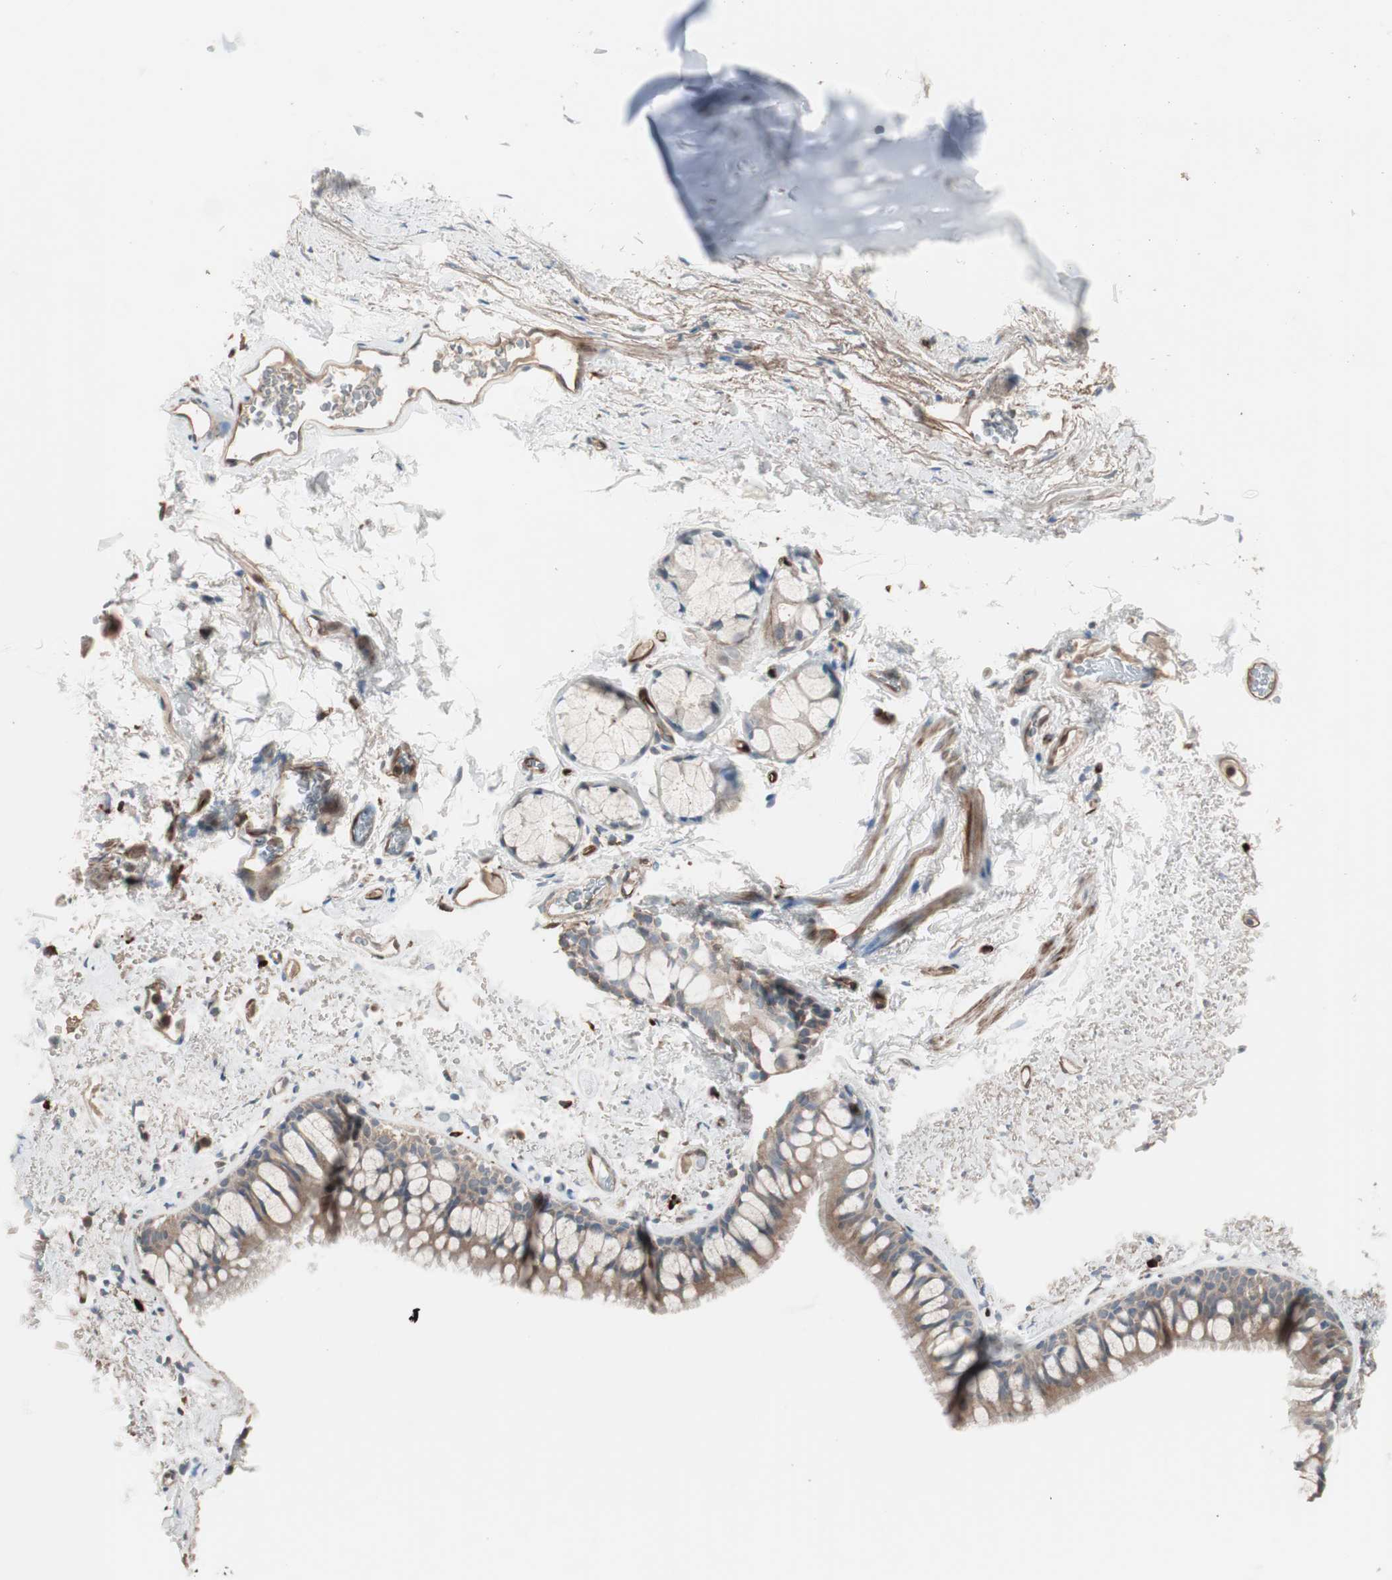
{"staining": {"intensity": "moderate", "quantity": ">75%", "location": "cytoplasmic/membranous"}, "tissue": "bronchus", "cell_type": "Respiratory epithelial cells", "image_type": "normal", "snomed": [{"axis": "morphology", "description": "Normal tissue, NOS"}, {"axis": "topography", "description": "Bronchus"}], "caption": "A brown stain labels moderate cytoplasmic/membranous positivity of a protein in respiratory epithelial cells of unremarkable bronchus.", "gene": "STAB1", "patient": {"sex": "female", "age": 73}}